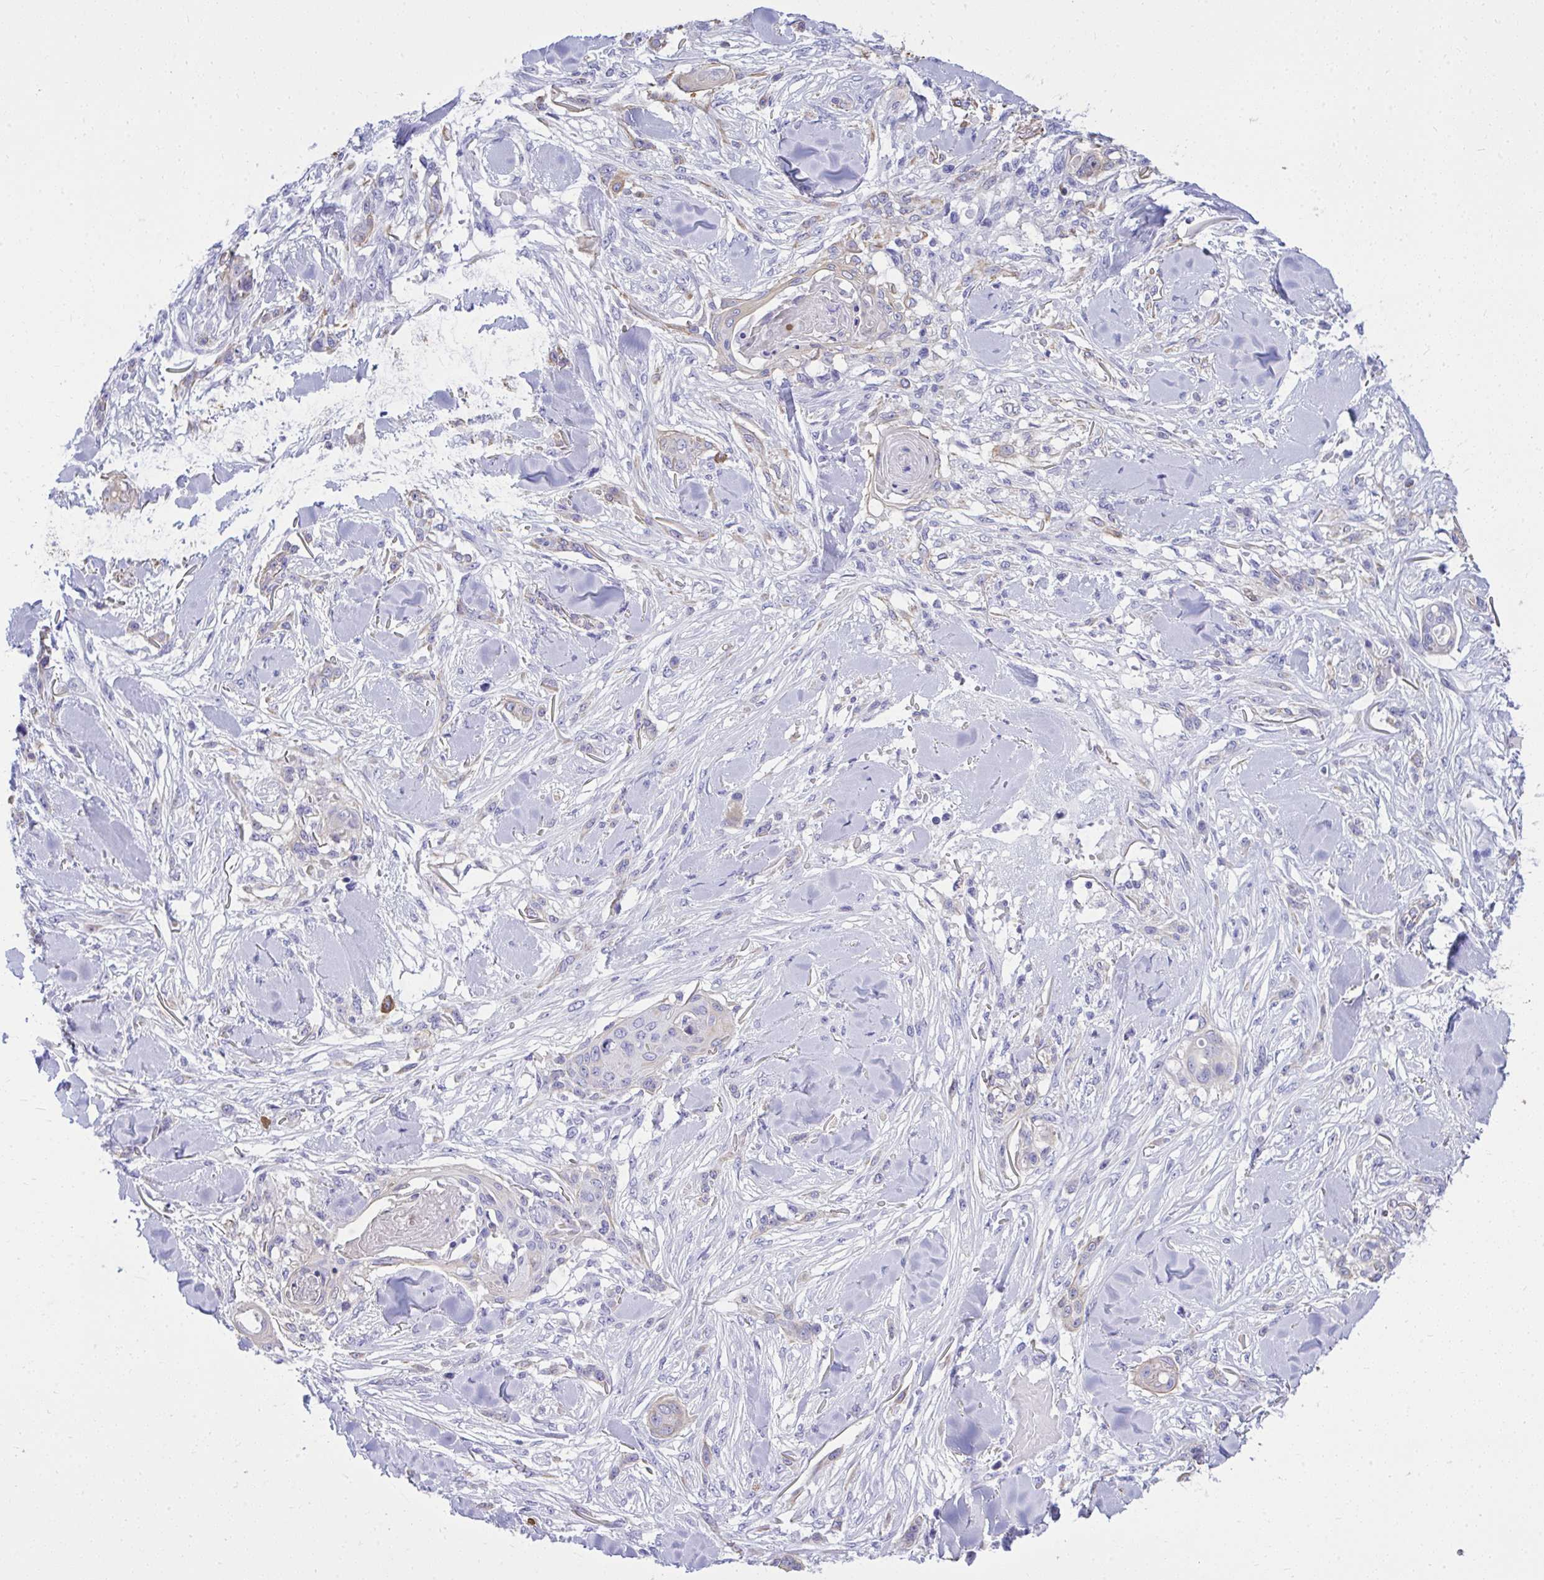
{"staining": {"intensity": "negative", "quantity": "none", "location": "none"}, "tissue": "skin cancer", "cell_type": "Tumor cells", "image_type": "cancer", "snomed": [{"axis": "morphology", "description": "Squamous cell carcinoma, NOS"}, {"axis": "topography", "description": "Skin"}], "caption": "IHC histopathology image of neoplastic tissue: skin squamous cell carcinoma stained with DAB displays no significant protein staining in tumor cells.", "gene": "PSD", "patient": {"sex": "female", "age": 59}}